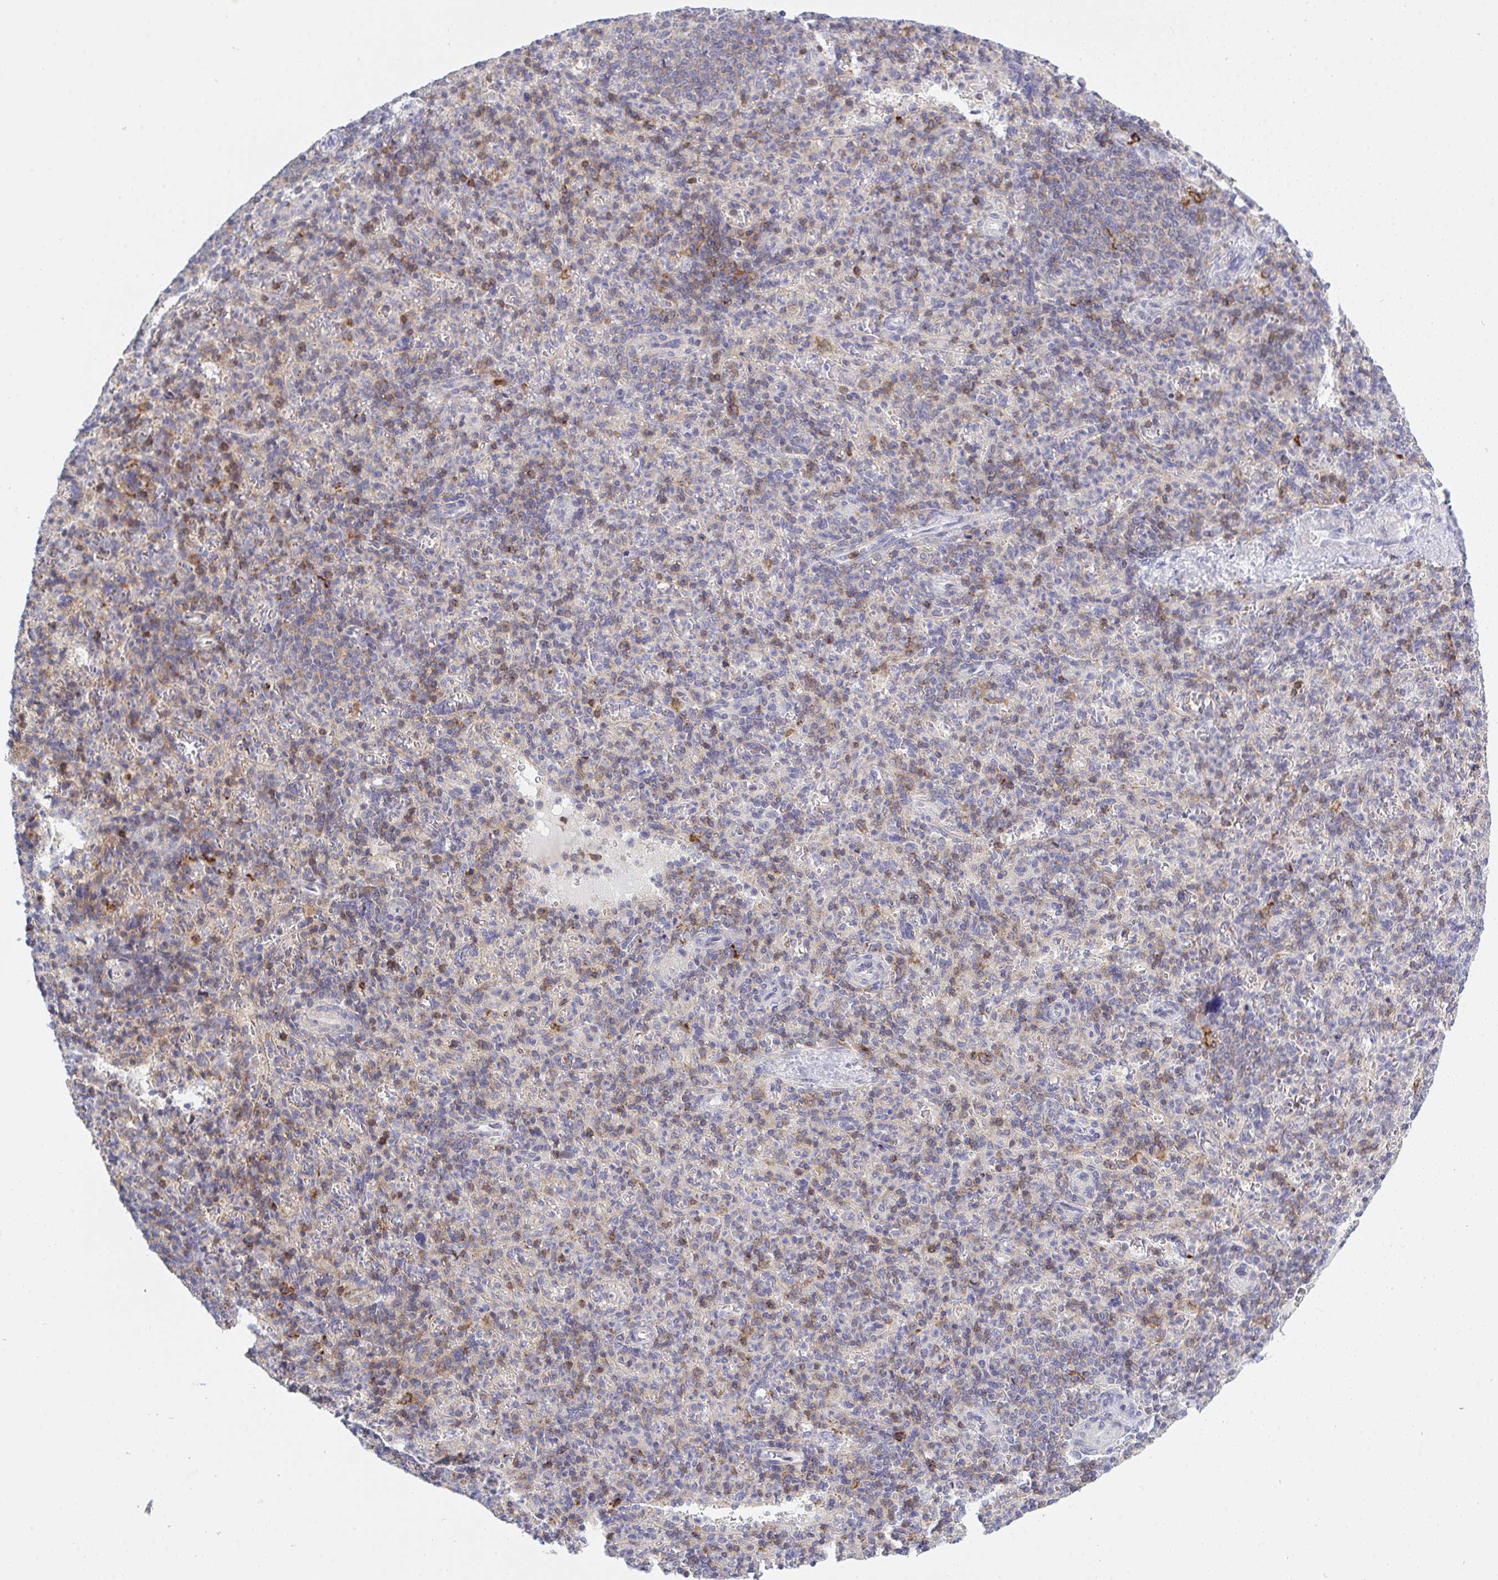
{"staining": {"intensity": "moderate", "quantity": "<25%", "location": "cytoplasmic/membranous"}, "tissue": "spleen", "cell_type": "Cells in red pulp", "image_type": "normal", "snomed": [{"axis": "morphology", "description": "Normal tissue, NOS"}, {"axis": "topography", "description": "Spleen"}], "caption": "DAB immunohistochemical staining of benign spleen displays moderate cytoplasmic/membranous protein staining in approximately <25% of cells in red pulp.", "gene": "FRMD3", "patient": {"sex": "female", "age": 74}}